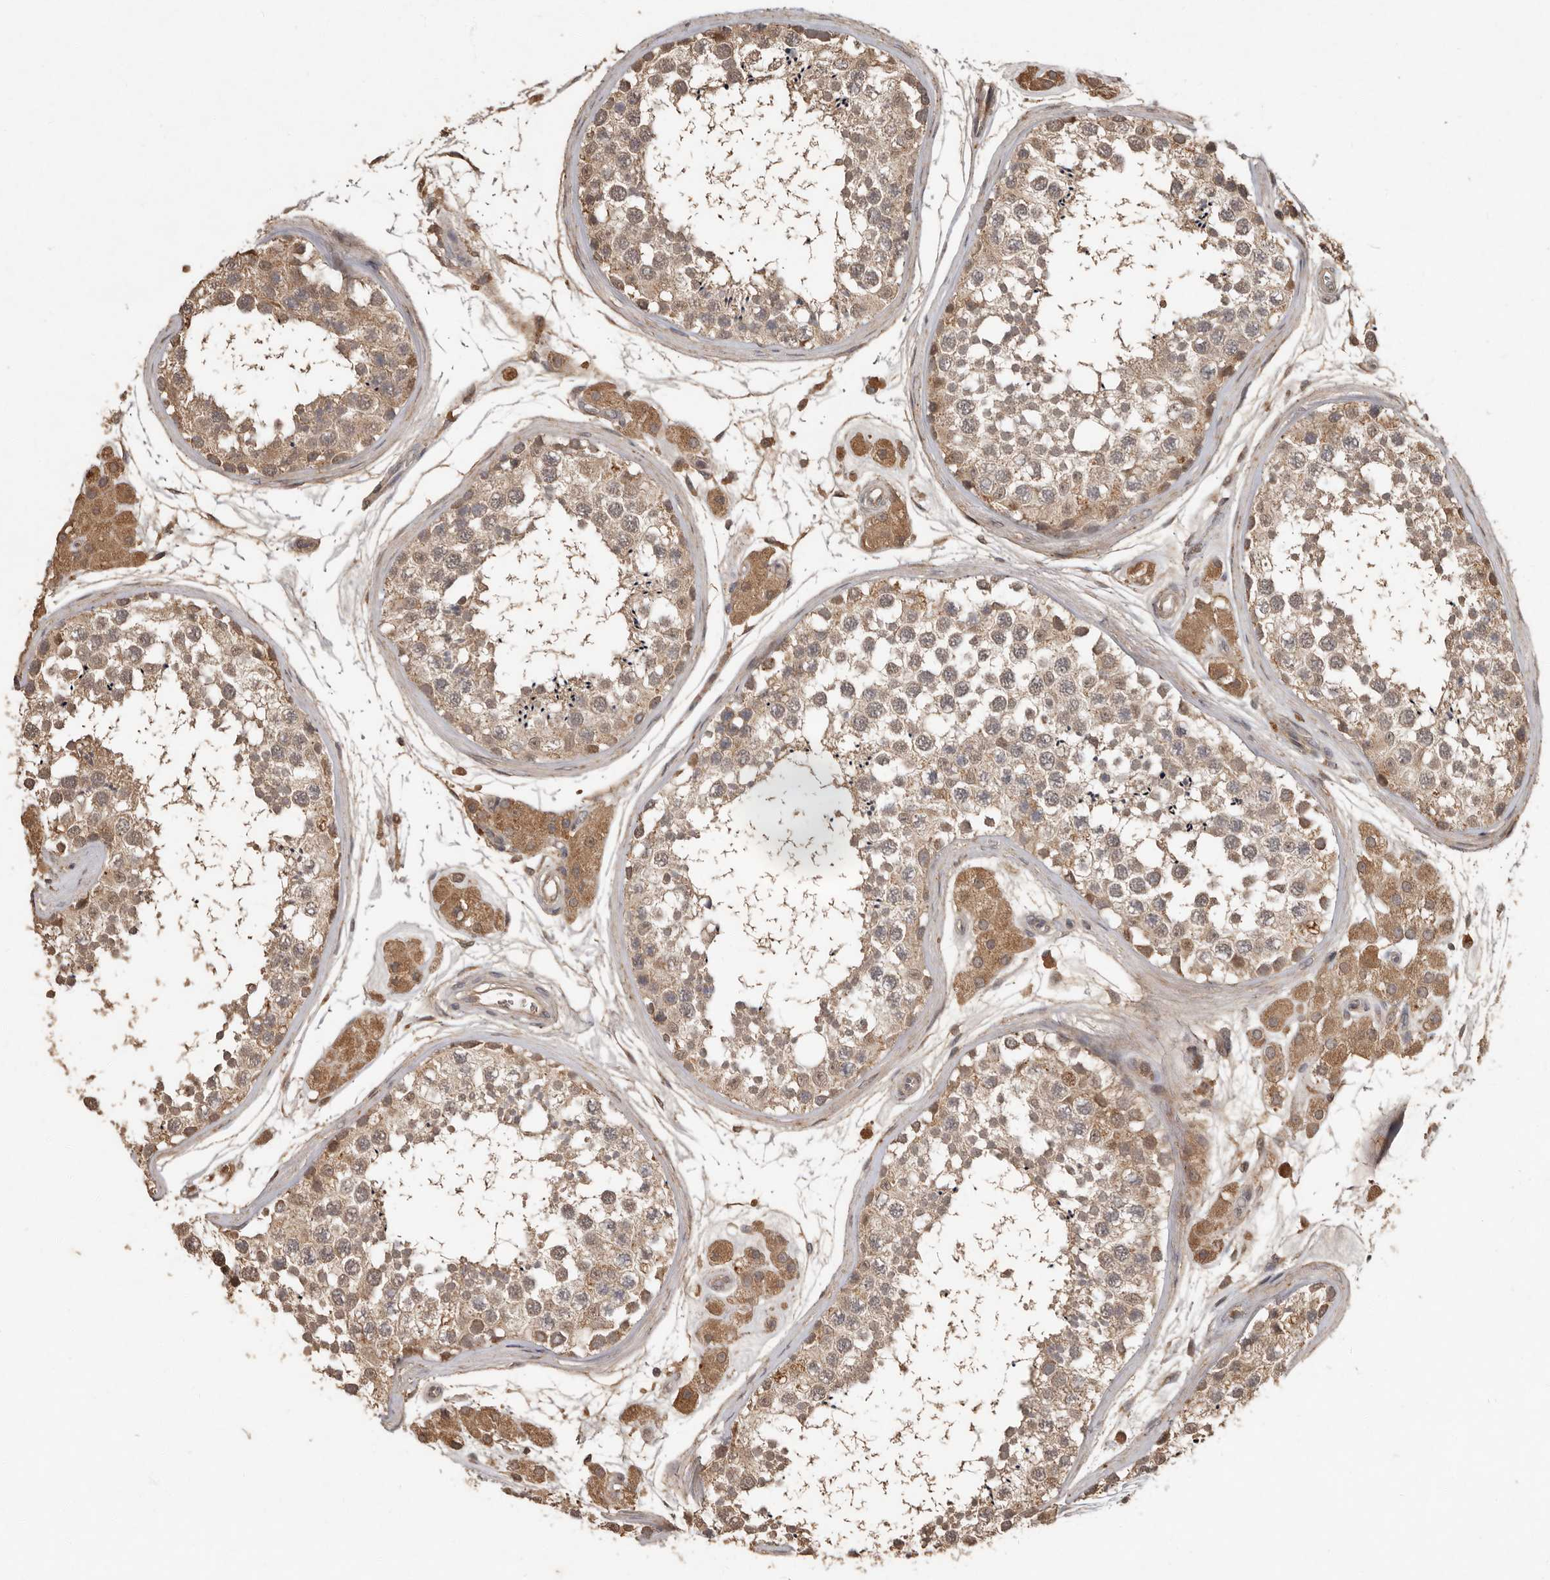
{"staining": {"intensity": "moderate", "quantity": ">75%", "location": "cytoplasmic/membranous"}, "tissue": "testis", "cell_type": "Cells in seminiferous ducts", "image_type": "normal", "snomed": [{"axis": "morphology", "description": "Normal tissue, NOS"}, {"axis": "topography", "description": "Testis"}], "caption": "Immunohistochemistry (IHC) (DAB) staining of benign human testis exhibits moderate cytoplasmic/membranous protein expression in about >75% of cells in seminiferous ducts.", "gene": "KIF26B", "patient": {"sex": "male", "age": 56}}